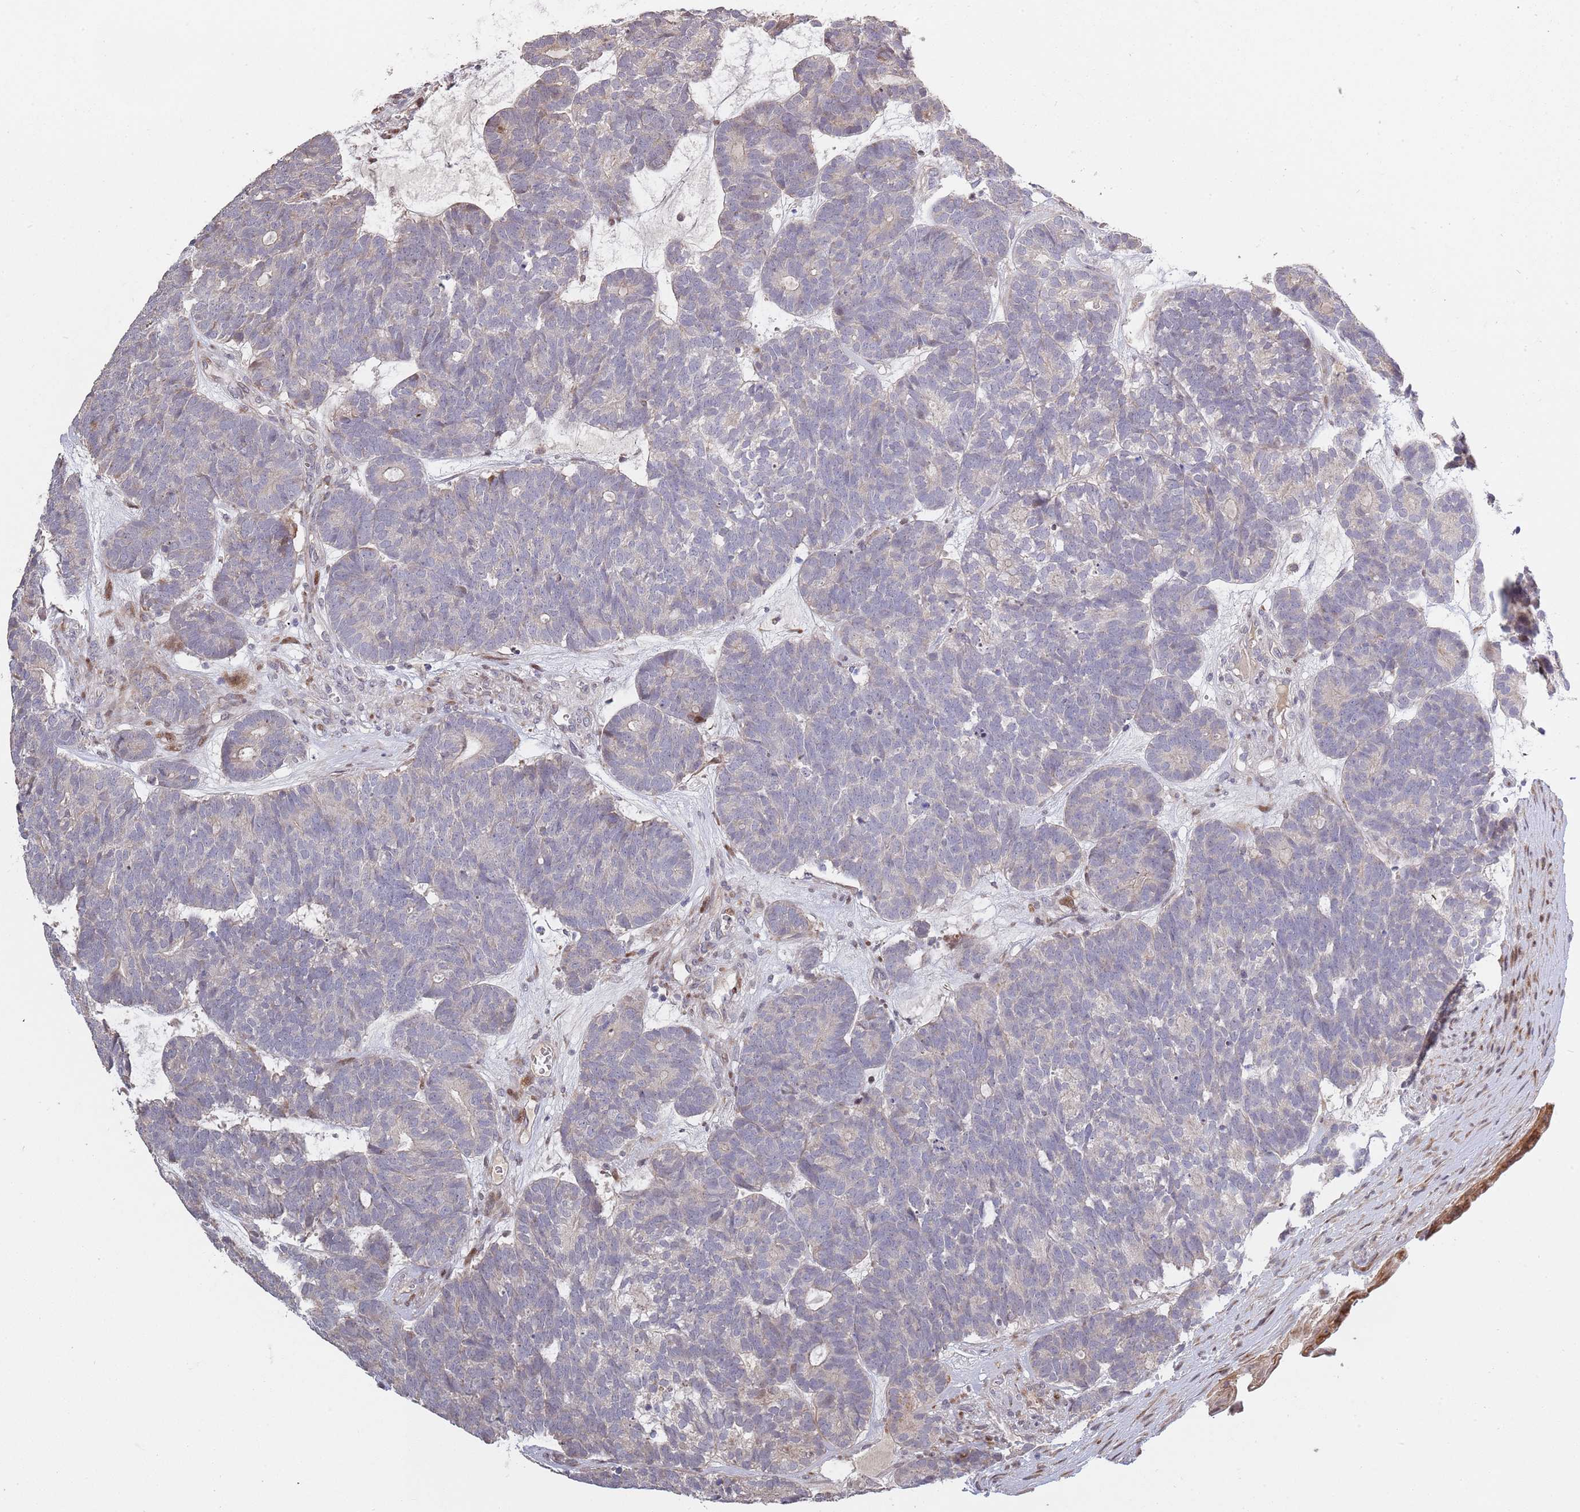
{"staining": {"intensity": "negative", "quantity": "none", "location": "none"}, "tissue": "head and neck cancer", "cell_type": "Tumor cells", "image_type": "cancer", "snomed": [{"axis": "morphology", "description": "Adenocarcinoma, NOS"}, {"axis": "topography", "description": "Head-Neck"}], "caption": "DAB (3,3'-diaminobenzidine) immunohistochemical staining of human adenocarcinoma (head and neck) shows no significant positivity in tumor cells.", "gene": "SYNDIG1L", "patient": {"sex": "female", "age": 81}}